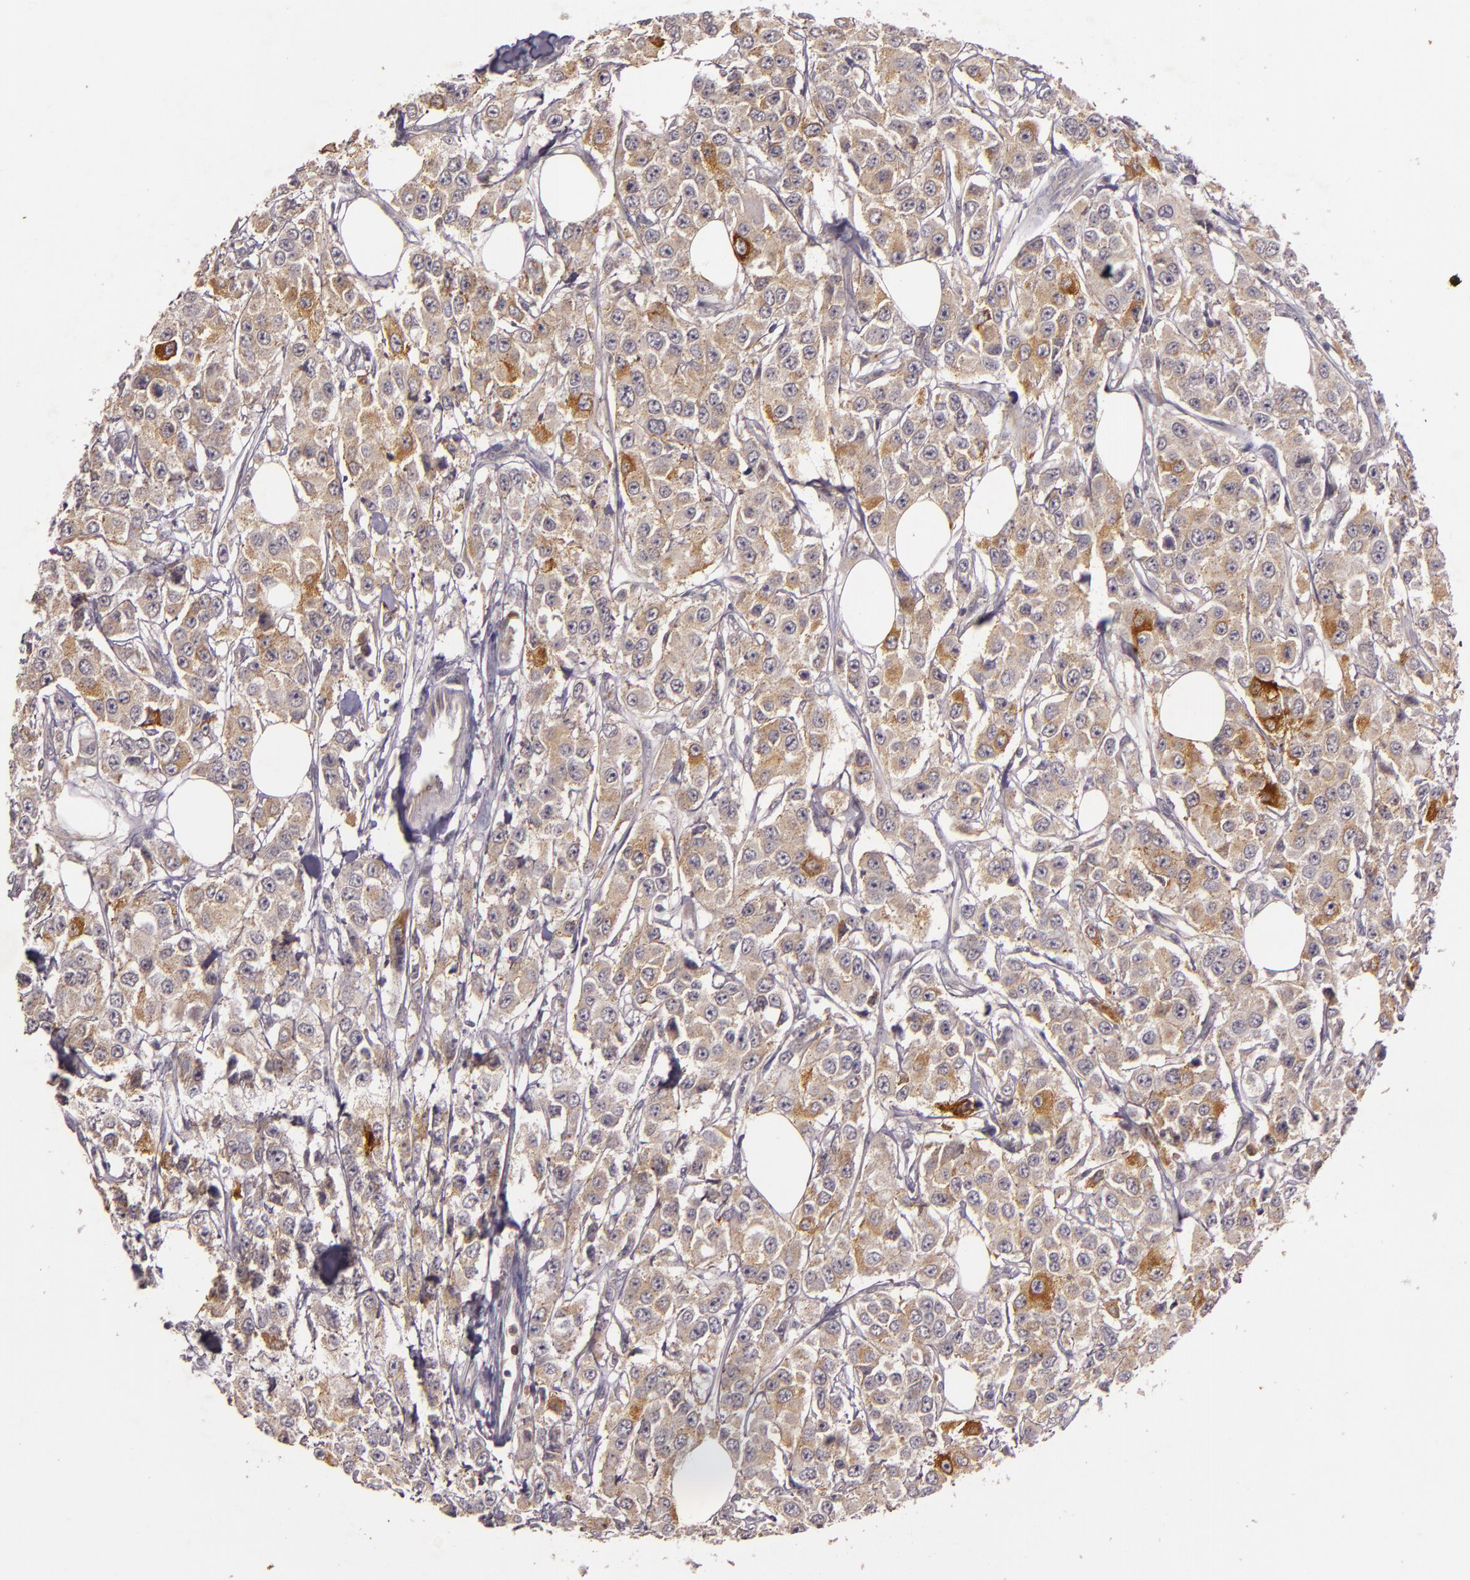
{"staining": {"intensity": "moderate", "quantity": "<25%", "location": "cytoplasmic/membranous"}, "tissue": "breast cancer", "cell_type": "Tumor cells", "image_type": "cancer", "snomed": [{"axis": "morphology", "description": "Duct carcinoma"}, {"axis": "topography", "description": "Breast"}], "caption": "Immunohistochemical staining of human breast cancer (intraductal carcinoma) reveals moderate cytoplasmic/membranous protein staining in about <25% of tumor cells. The staining is performed using DAB (3,3'-diaminobenzidine) brown chromogen to label protein expression. The nuclei are counter-stained blue using hematoxylin.", "gene": "TFF1", "patient": {"sex": "female", "age": 58}}